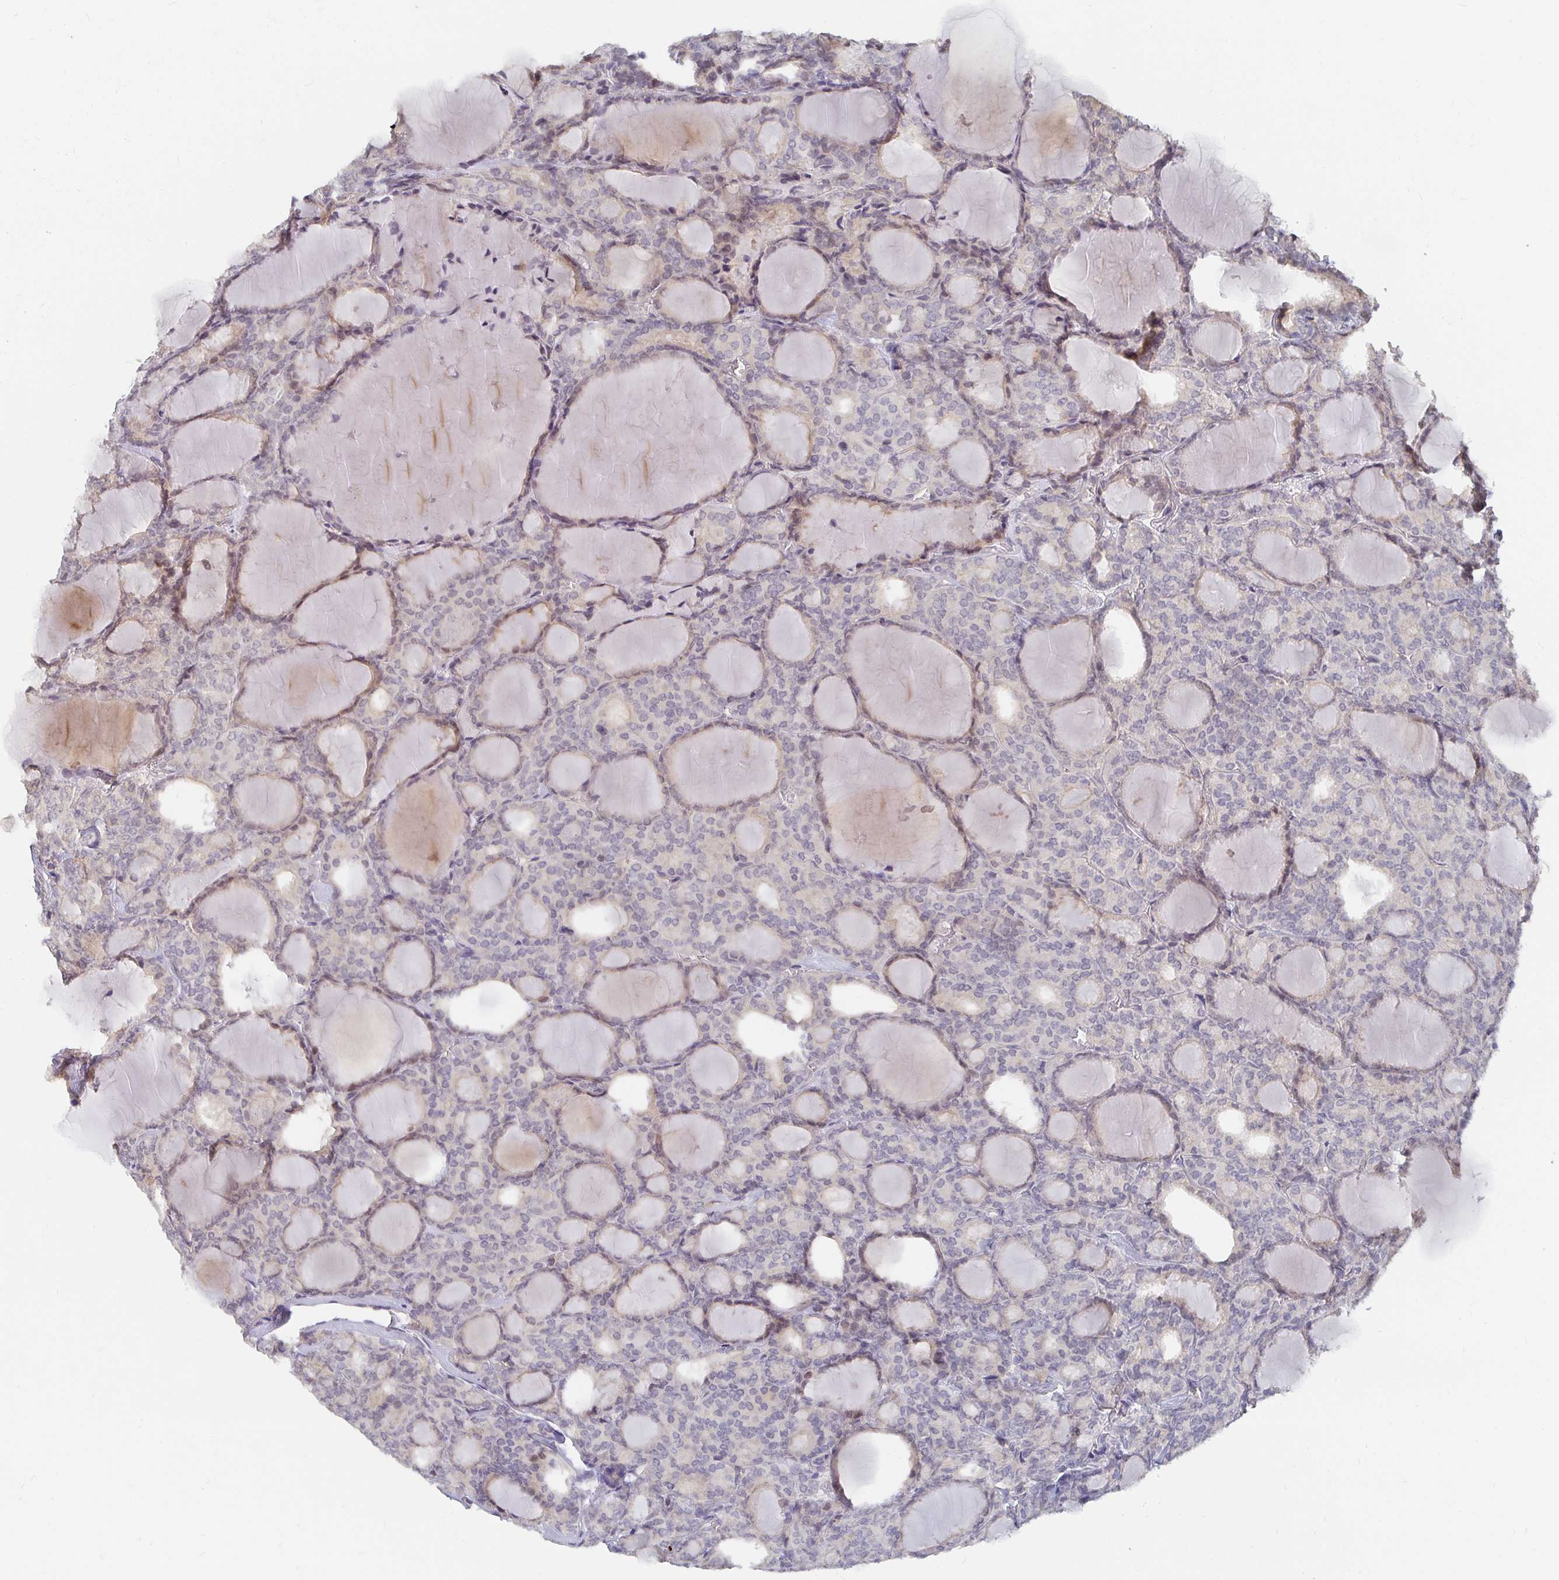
{"staining": {"intensity": "negative", "quantity": "none", "location": "none"}, "tissue": "thyroid cancer", "cell_type": "Tumor cells", "image_type": "cancer", "snomed": [{"axis": "morphology", "description": "Follicular adenoma carcinoma, NOS"}, {"axis": "topography", "description": "Thyroid gland"}], "caption": "A micrograph of thyroid follicular adenoma carcinoma stained for a protein displays no brown staining in tumor cells. (DAB (3,3'-diaminobenzidine) immunohistochemistry, high magnification).", "gene": "MEIS1", "patient": {"sex": "male", "age": 74}}